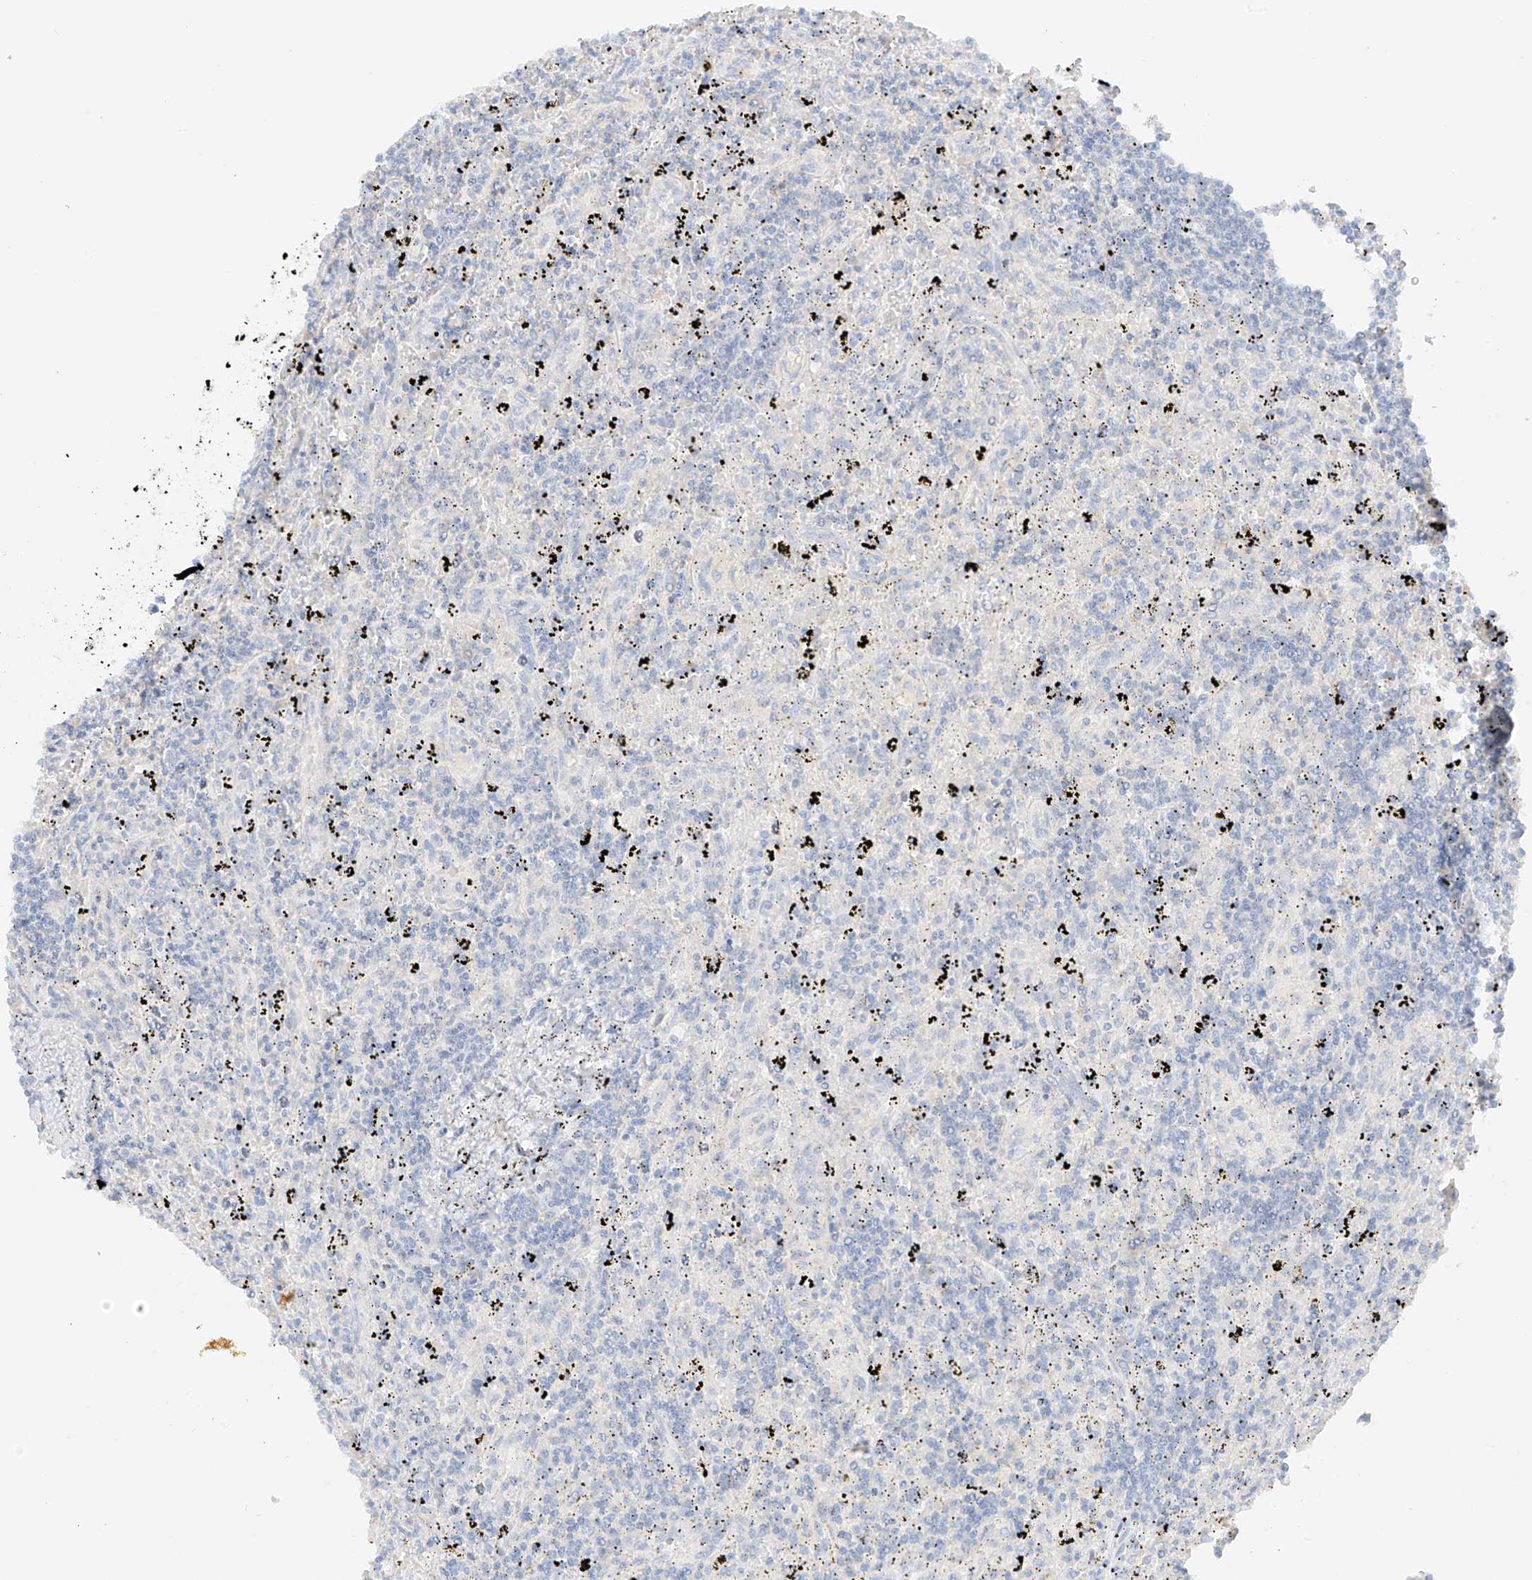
{"staining": {"intensity": "negative", "quantity": "none", "location": "none"}, "tissue": "lymphoma", "cell_type": "Tumor cells", "image_type": "cancer", "snomed": [{"axis": "morphology", "description": "Malignant lymphoma, non-Hodgkin's type, Low grade"}, {"axis": "topography", "description": "Spleen"}], "caption": "IHC histopathology image of malignant lymphoma, non-Hodgkin's type (low-grade) stained for a protein (brown), which shows no staining in tumor cells.", "gene": "ZBTB41", "patient": {"sex": "male", "age": 76}}